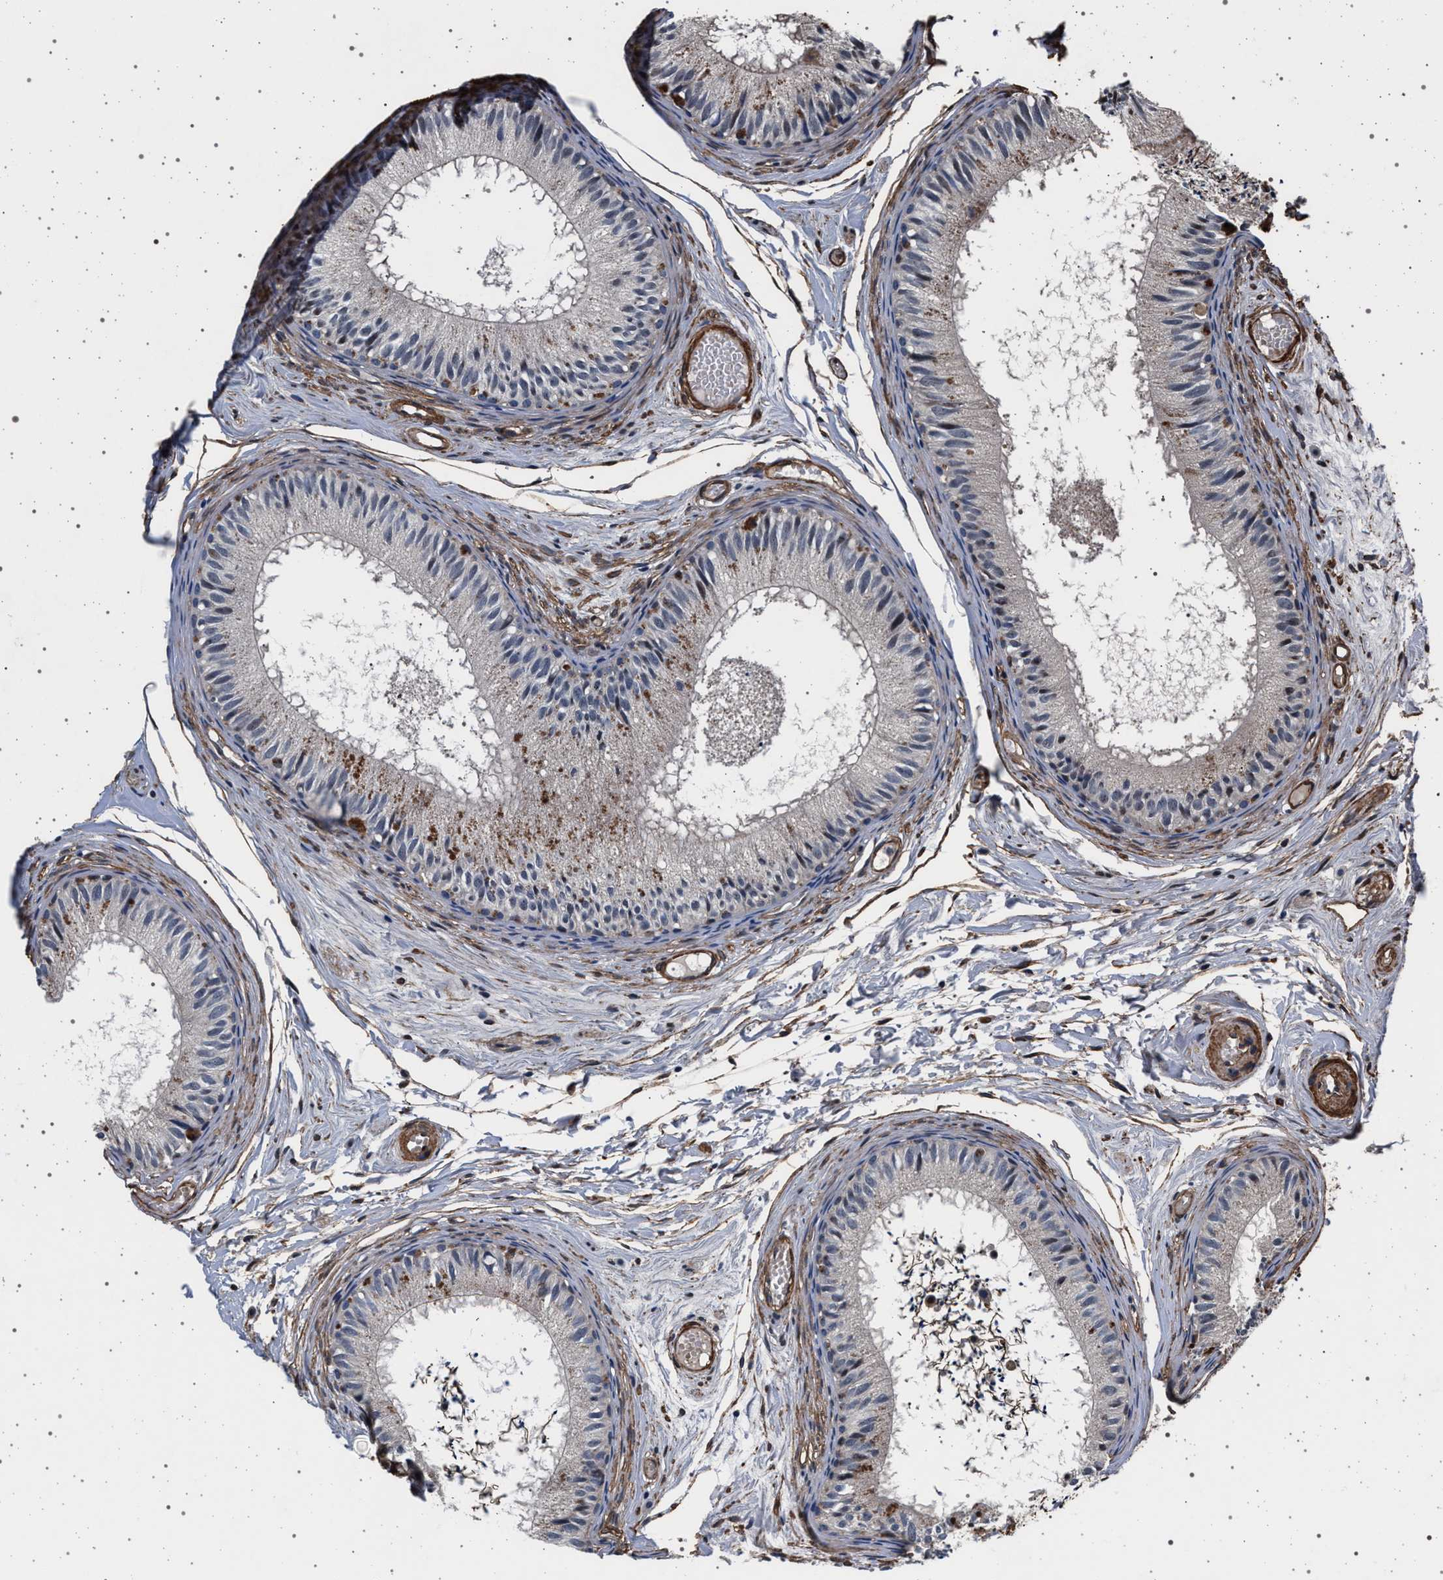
{"staining": {"intensity": "weak", "quantity": "25%-75%", "location": "cytoplasmic/membranous"}, "tissue": "epididymis", "cell_type": "Glandular cells", "image_type": "normal", "snomed": [{"axis": "morphology", "description": "Normal tissue, NOS"}, {"axis": "topography", "description": "Epididymis"}], "caption": "Immunohistochemical staining of benign human epididymis reveals weak cytoplasmic/membranous protein staining in approximately 25%-75% of glandular cells. Nuclei are stained in blue.", "gene": "KCNK6", "patient": {"sex": "male", "age": 46}}